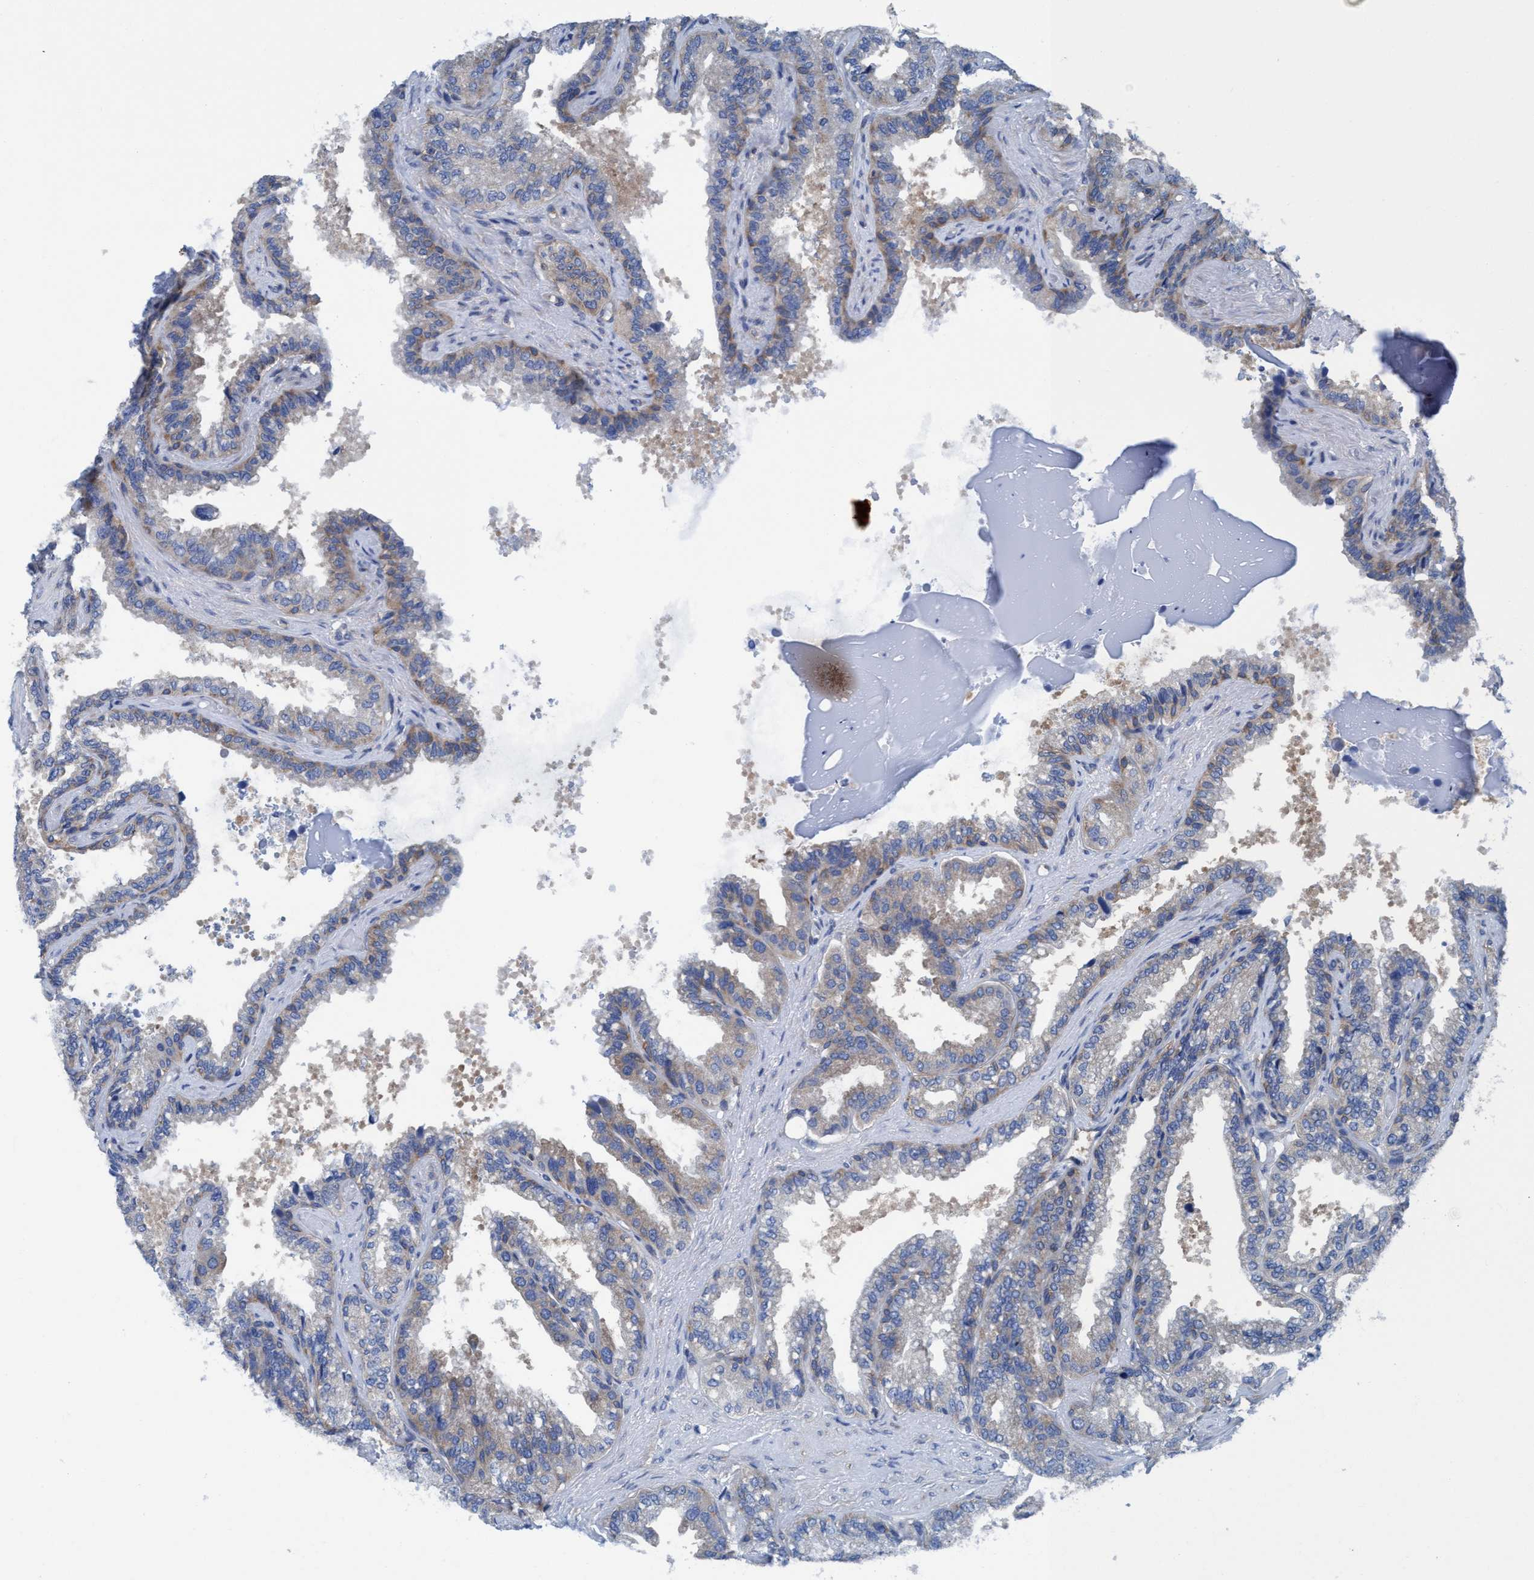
{"staining": {"intensity": "weak", "quantity": "25%-75%", "location": "cytoplasmic/membranous"}, "tissue": "seminal vesicle", "cell_type": "Glandular cells", "image_type": "normal", "snomed": [{"axis": "morphology", "description": "Normal tissue, NOS"}, {"axis": "topography", "description": "Seminal veicle"}], "caption": "Immunohistochemical staining of unremarkable seminal vesicle reveals low levels of weak cytoplasmic/membranous expression in approximately 25%-75% of glandular cells.", "gene": "NMT1", "patient": {"sex": "male", "age": 46}}